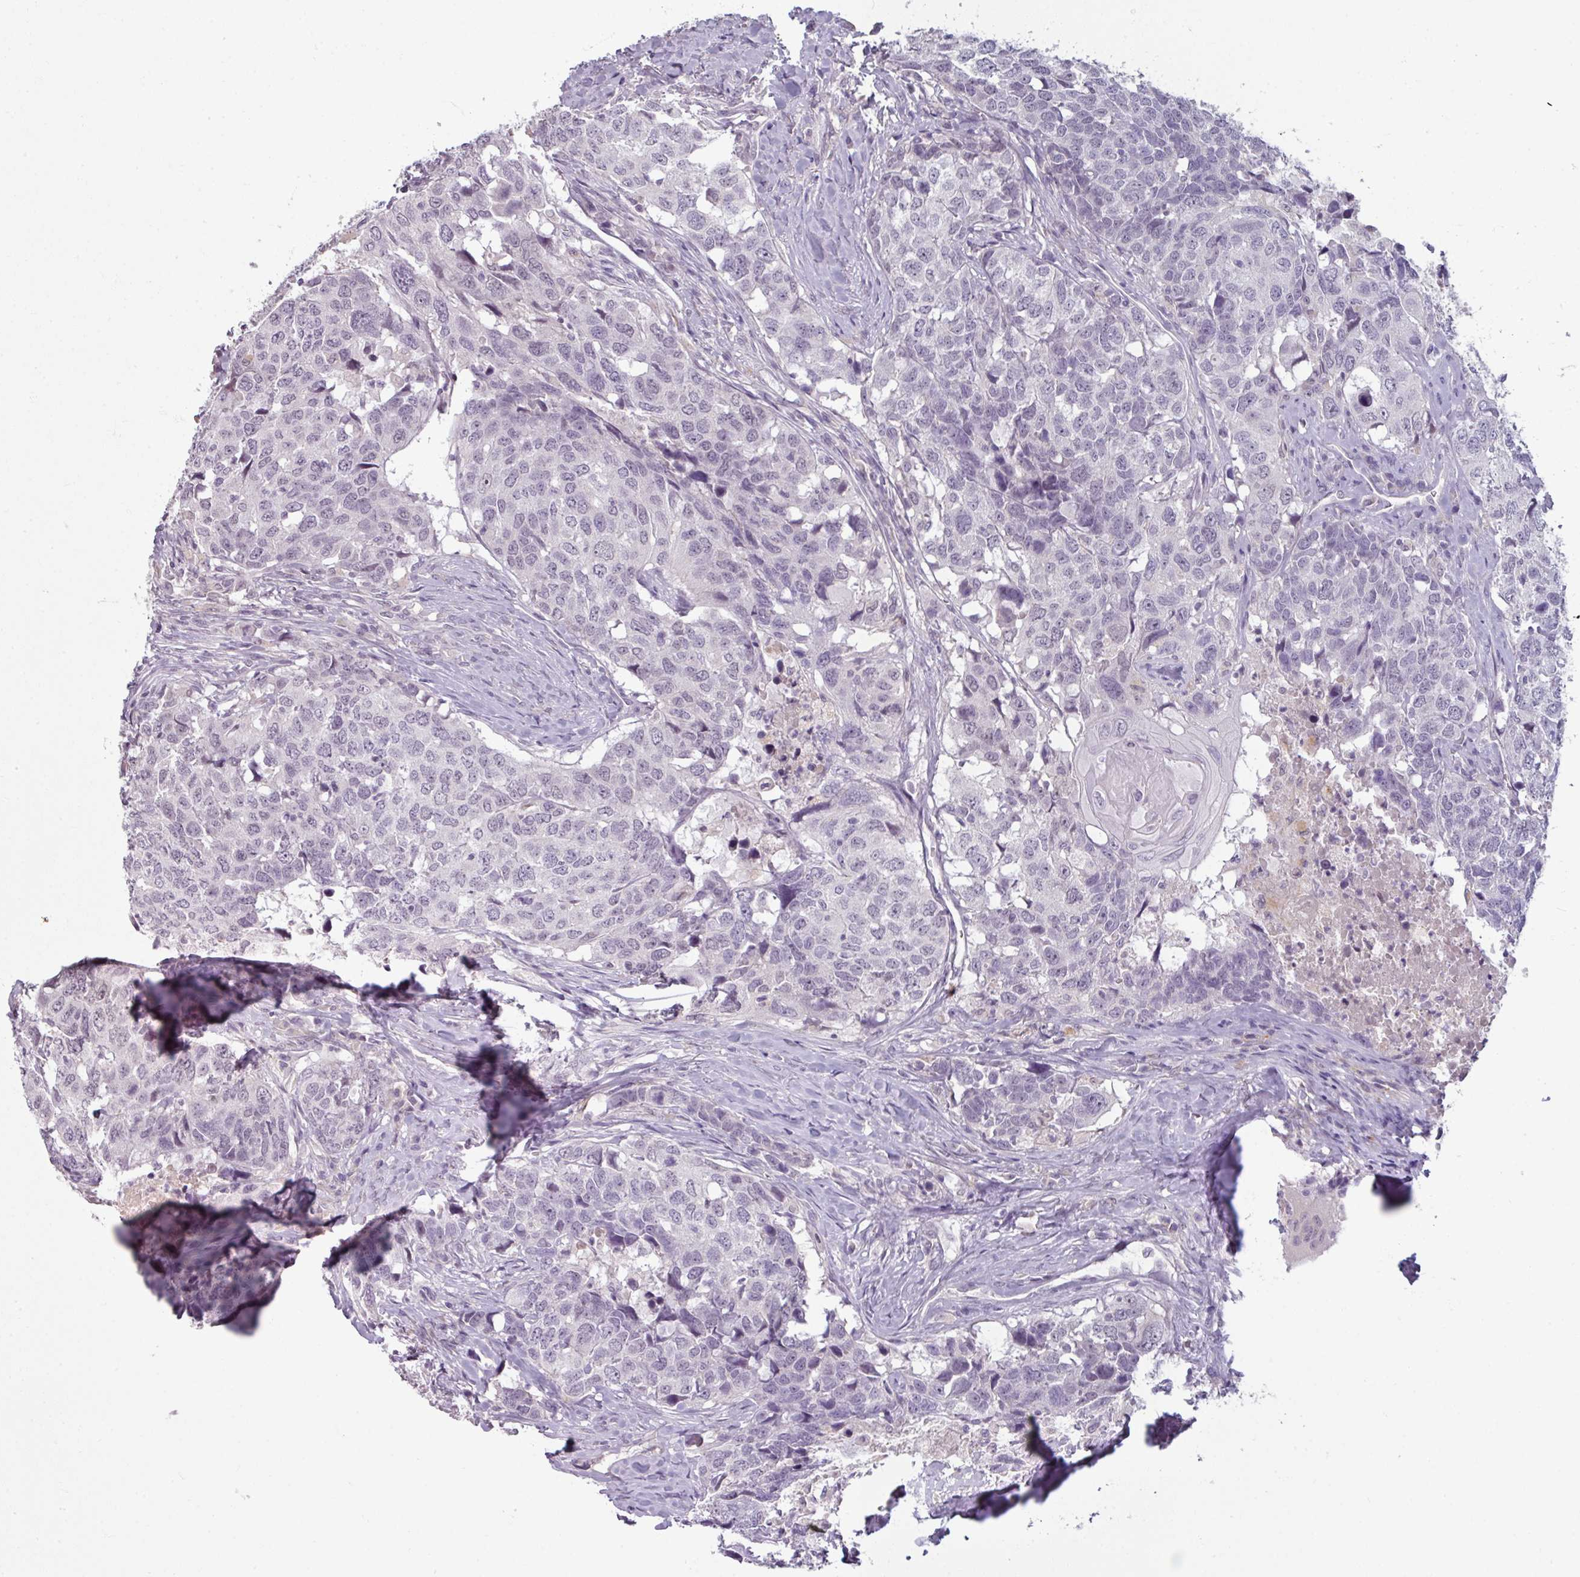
{"staining": {"intensity": "negative", "quantity": "none", "location": "none"}, "tissue": "head and neck cancer", "cell_type": "Tumor cells", "image_type": "cancer", "snomed": [{"axis": "morphology", "description": "Normal tissue, NOS"}, {"axis": "morphology", "description": "Squamous cell carcinoma, NOS"}, {"axis": "topography", "description": "Skeletal muscle"}, {"axis": "topography", "description": "Vascular tissue"}, {"axis": "topography", "description": "Peripheral nerve tissue"}, {"axis": "topography", "description": "Head-Neck"}], "caption": "Immunohistochemistry image of squamous cell carcinoma (head and neck) stained for a protein (brown), which exhibits no staining in tumor cells. Brightfield microscopy of immunohistochemistry stained with DAB (3,3'-diaminobenzidine) (brown) and hematoxylin (blue), captured at high magnification.", "gene": "UVSSA", "patient": {"sex": "male", "age": 66}}